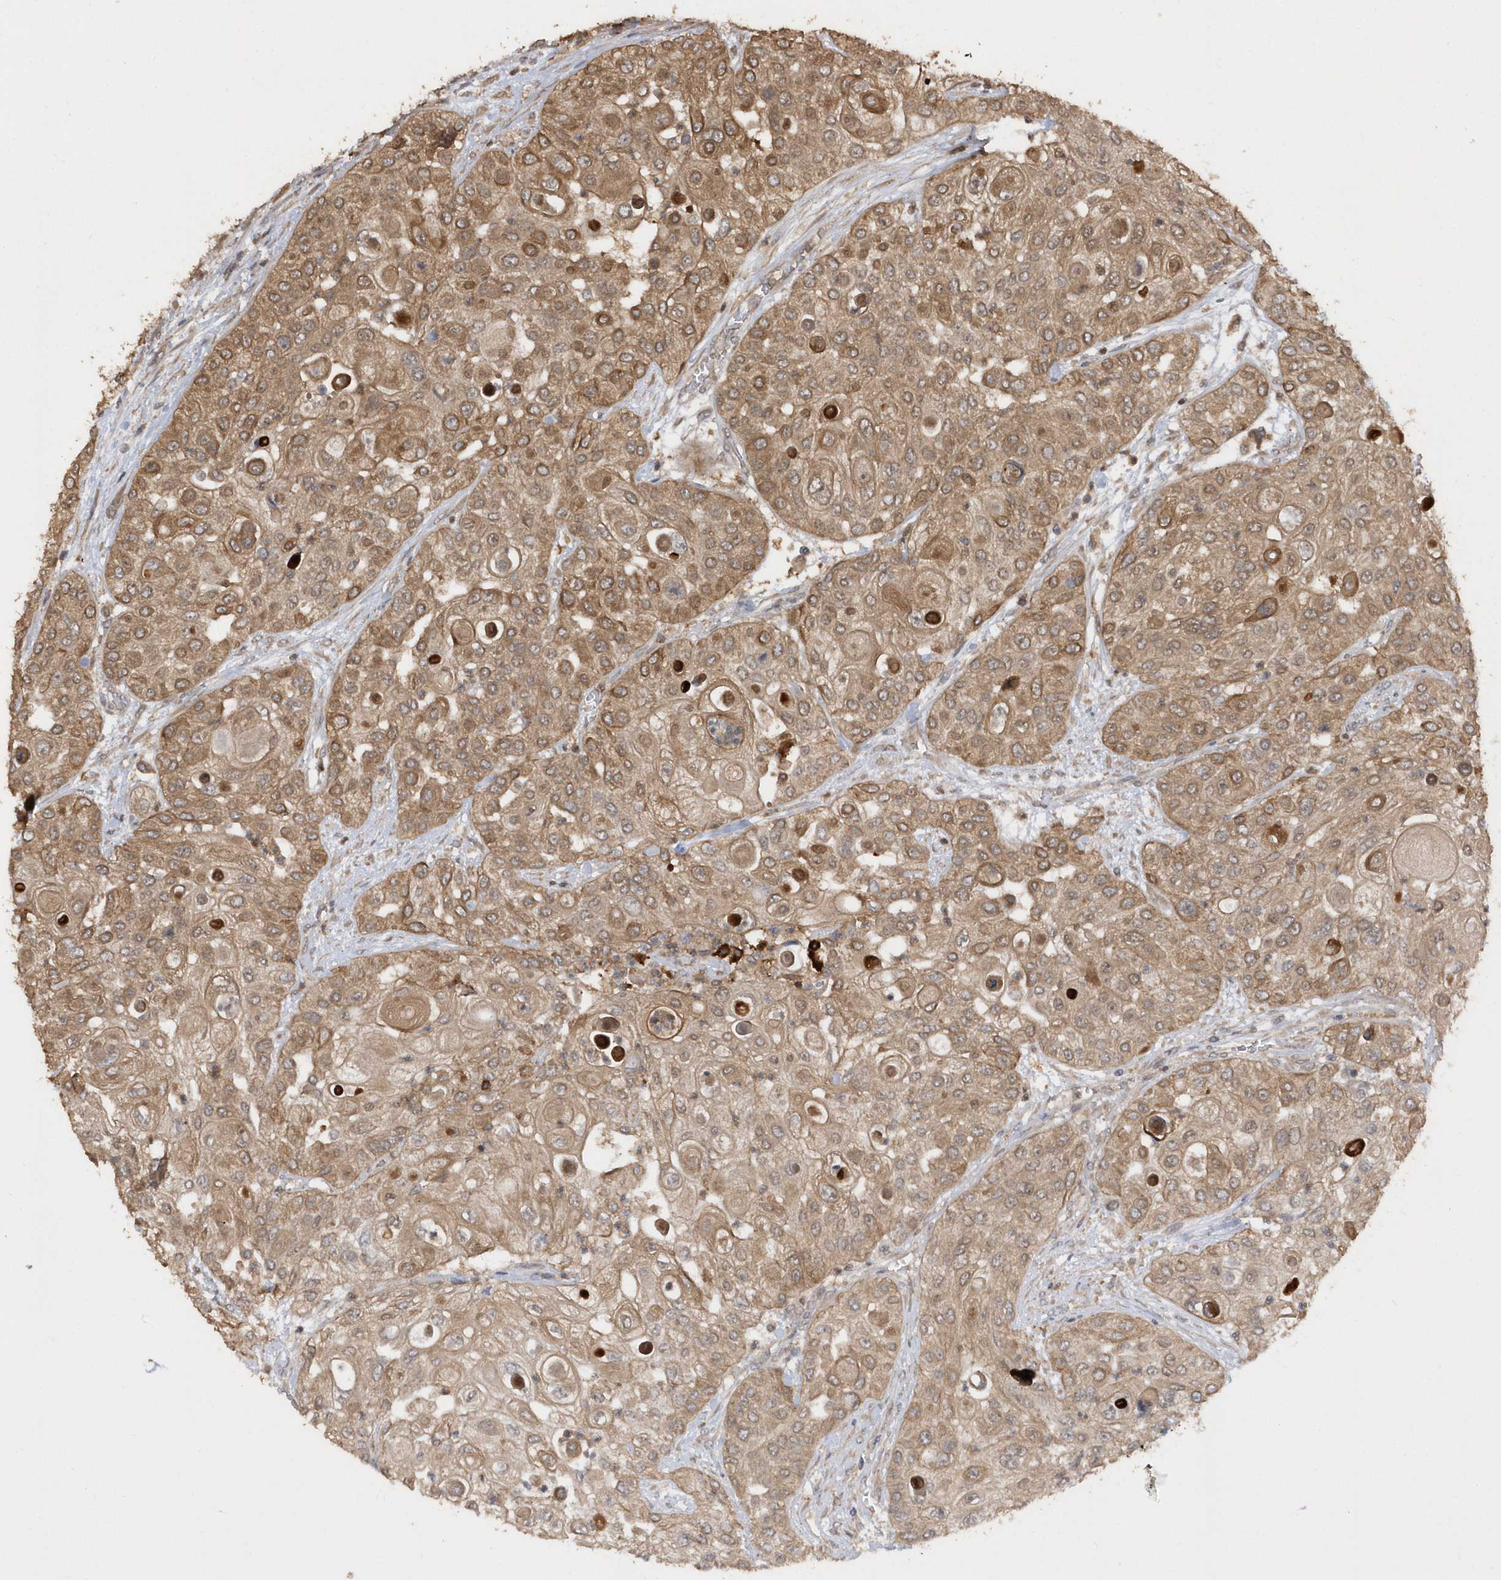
{"staining": {"intensity": "moderate", "quantity": ">75%", "location": "cytoplasmic/membranous"}, "tissue": "urothelial cancer", "cell_type": "Tumor cells", "image_type": "cancer", "snomed": [{"axis": "morphology", "description": "Urothelial carcinoma, High grade"}, {"axis": "topography", "description": "Urinary bladder"}], "caption": "Moderate cytoplasmic/membranous positivity for a protein is present in about >75% of tumor cells of urothelial cancer using immunohistochemistry.", "gene": "RPE", "patient": {"sex": "female", "age": 79}}